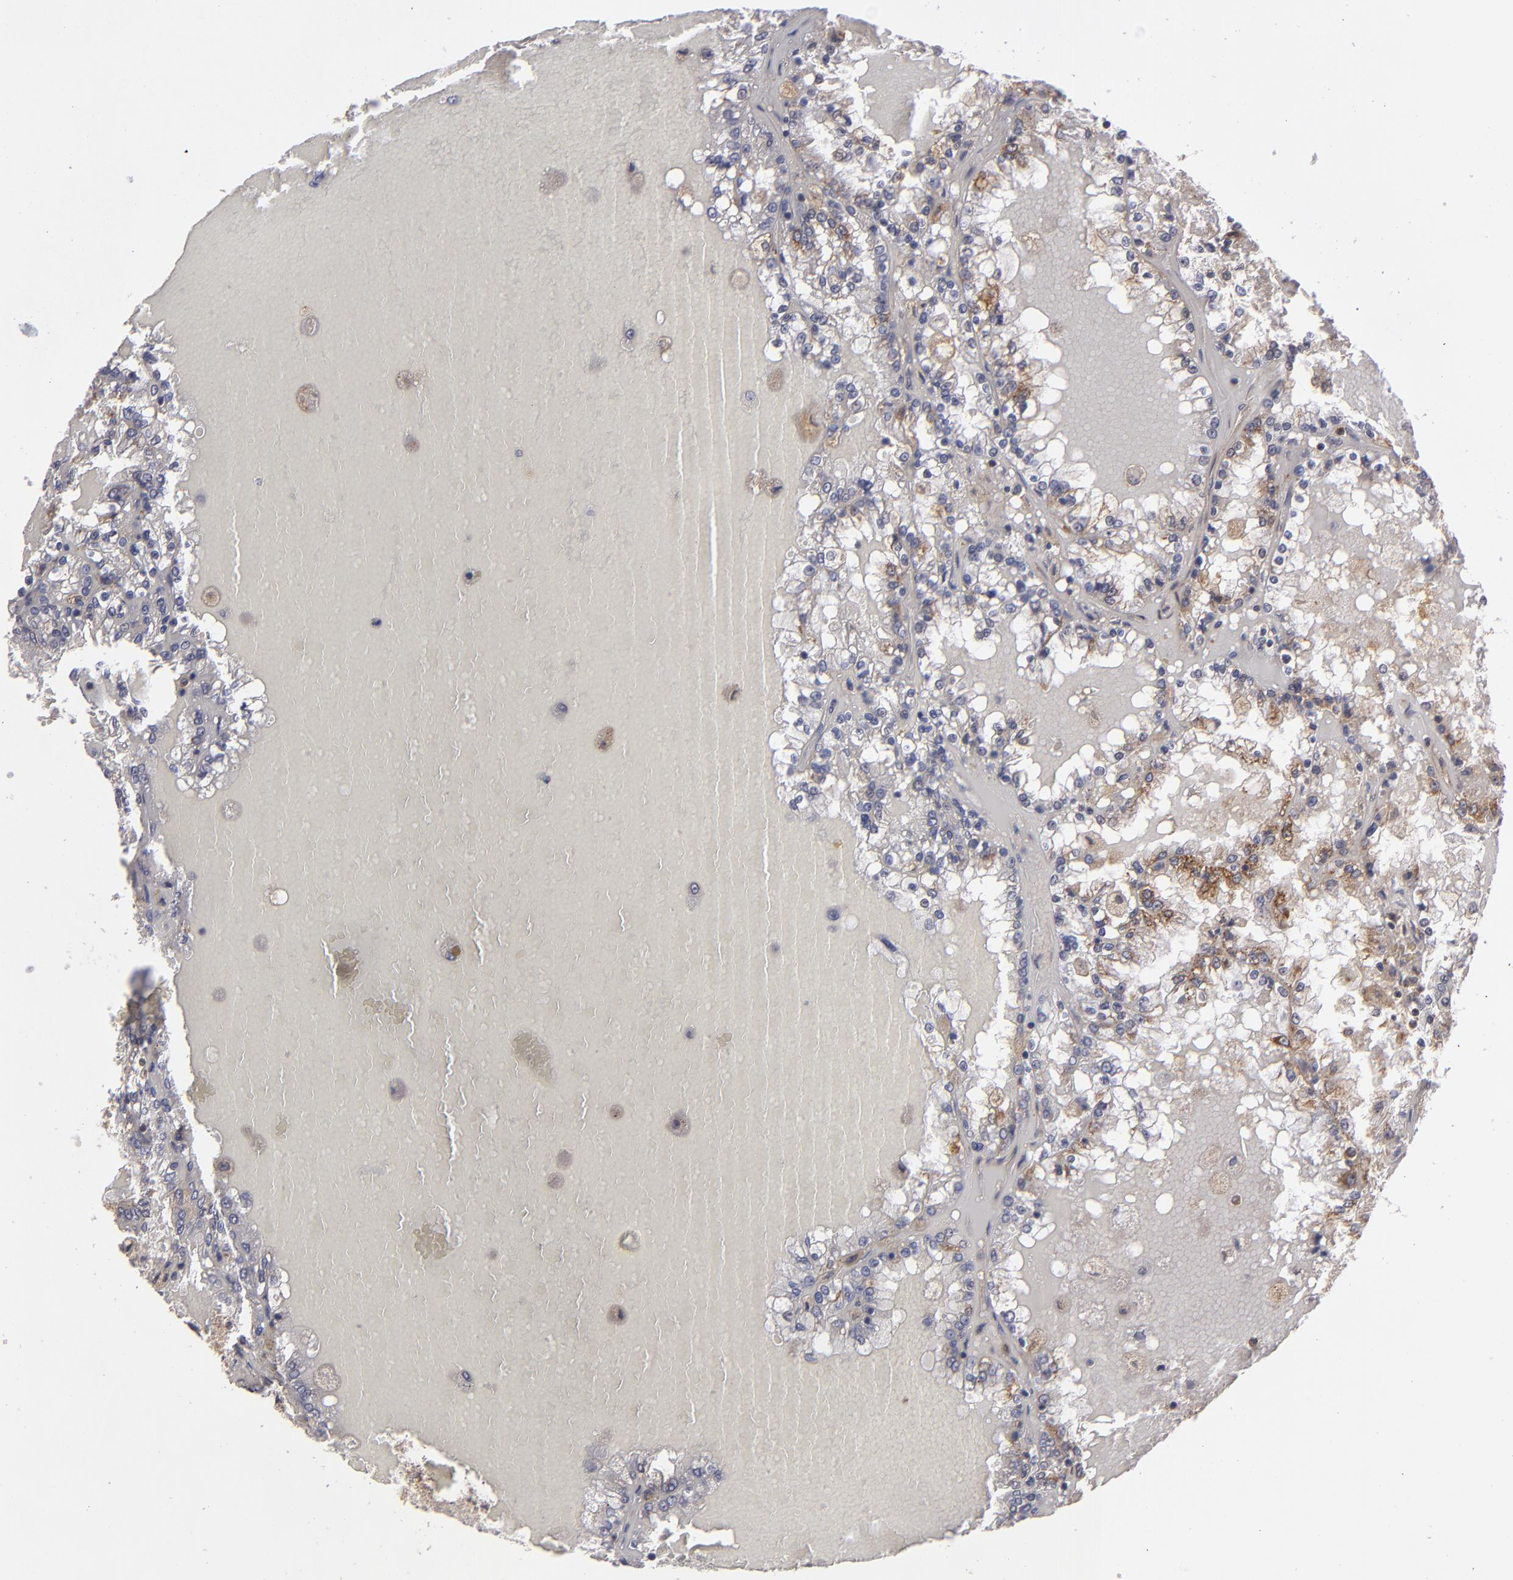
{"staining": {"intensity": "moderate", "quantity": ">75%", "location": "cytoplasmic/membranous"}, "tissue": "renal cancer", "cell_type": "Tumor cells", "image_type": "cancer", "snomed": [{"axis": "morphology", "description": "Adenocarcinoma, NOS"}, {"axis": "topography", "description": "Kidney"}], "caption": "Renal adenocarcinoma was stained to show a protein in brown. There is medium levels of moderate cytoplasmic/membranous positivity in approximately >75% of tumor cells. The protein is stained brown, and the nuclei are stained in blue (DAB IHC with brightfield microscopy, high magnification).", "gene": "BMP6", "patient": {"sex": "female", "age": 56}}